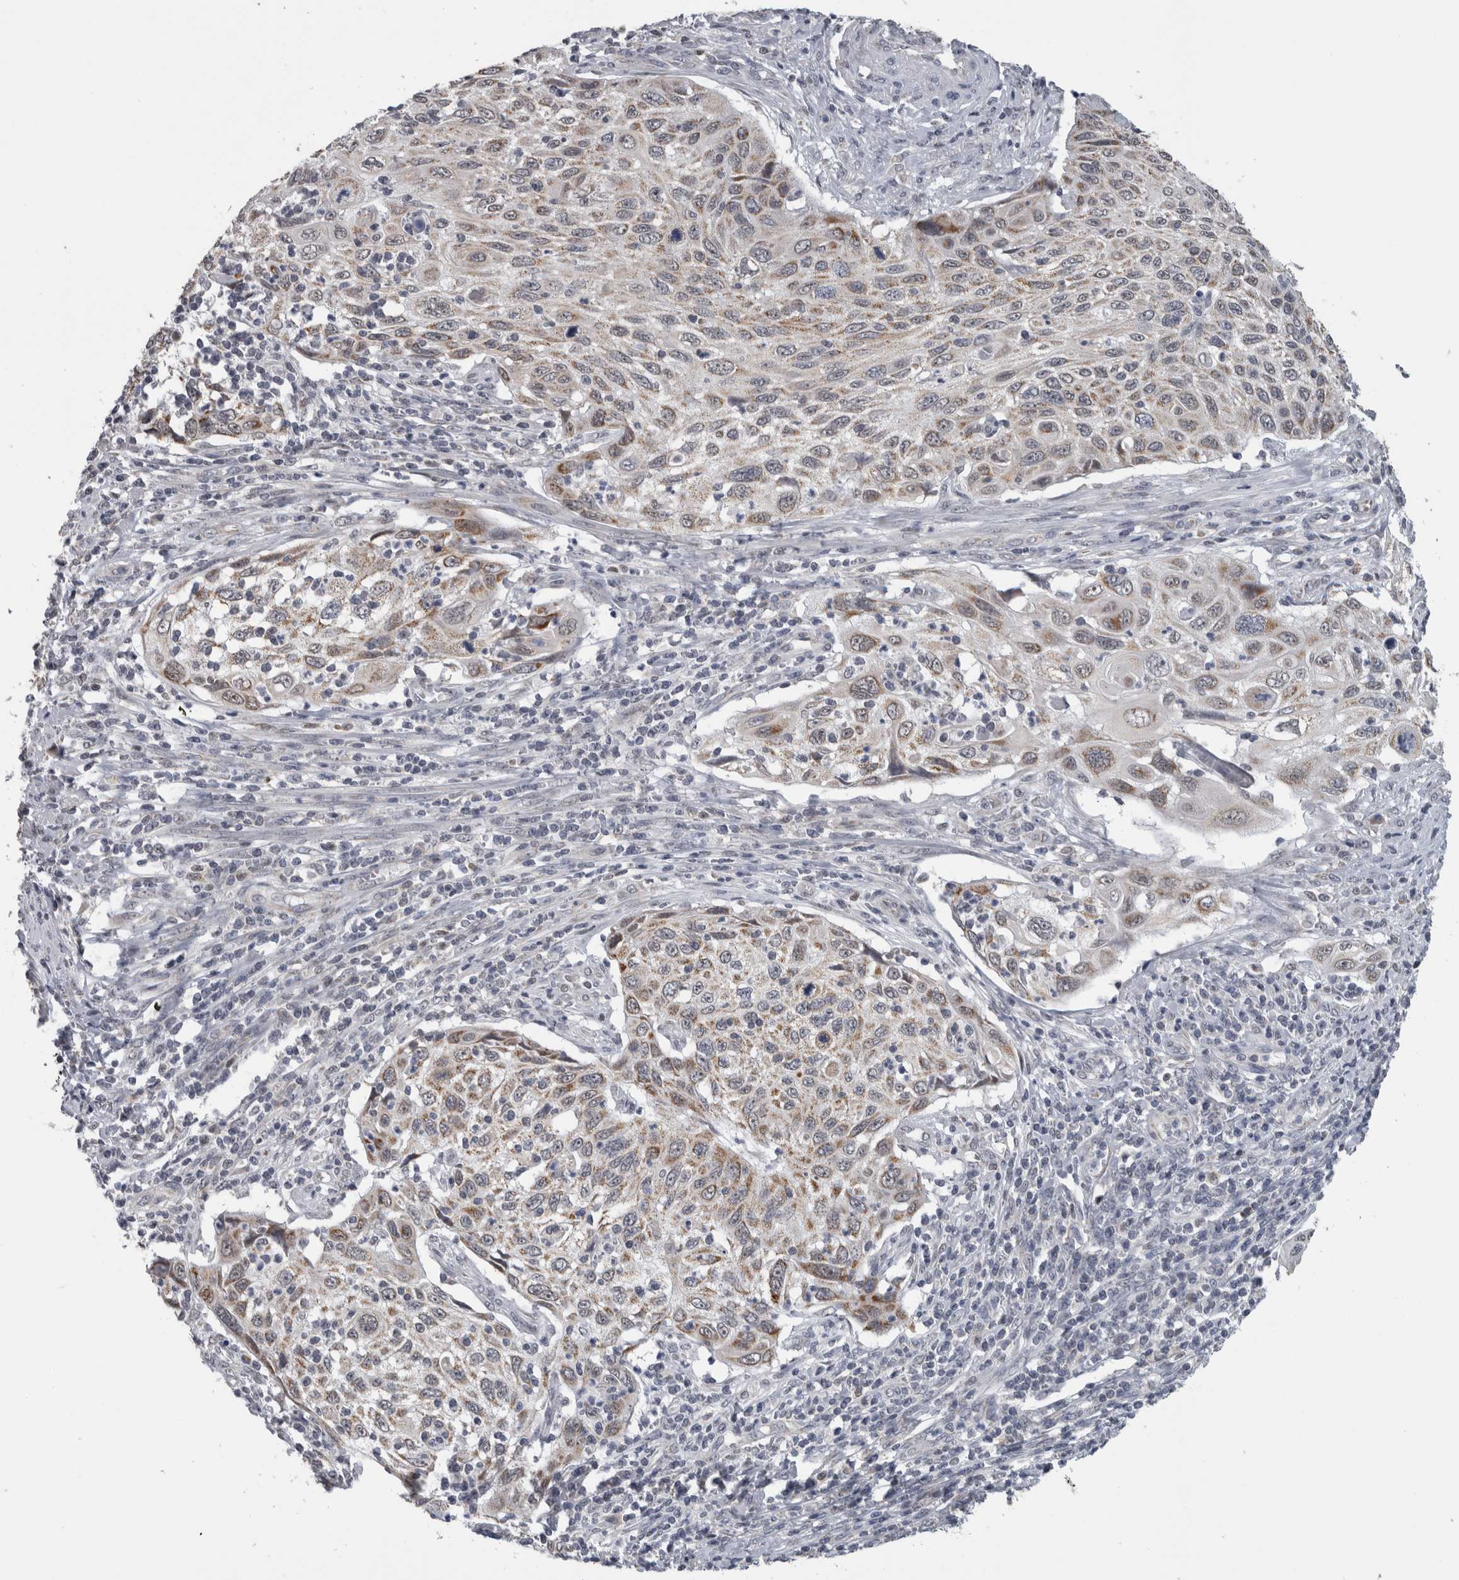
{"staining": {"intensity": "moderate", "quantity": "25%-75%", "location": "cytoplasmic/membranous"}, "tissue": "cervical cancer", "cell_type": "Tumor cells", "image_type": "cancer", "snomed": [{"axis": "morphology", "description": "Squamous cell carcinoma, NOS"}, {"axis": "topography", "description": "Cervix"}], "caption": "Protein expression analysis of human squamous cell carcinoma (cervical) reveals moderate cytoplasmic/membranous staining in about 25%-75% of tumor cells.", "gene": "OR2K2", "patient": {"sex": "female", "age": 70}}